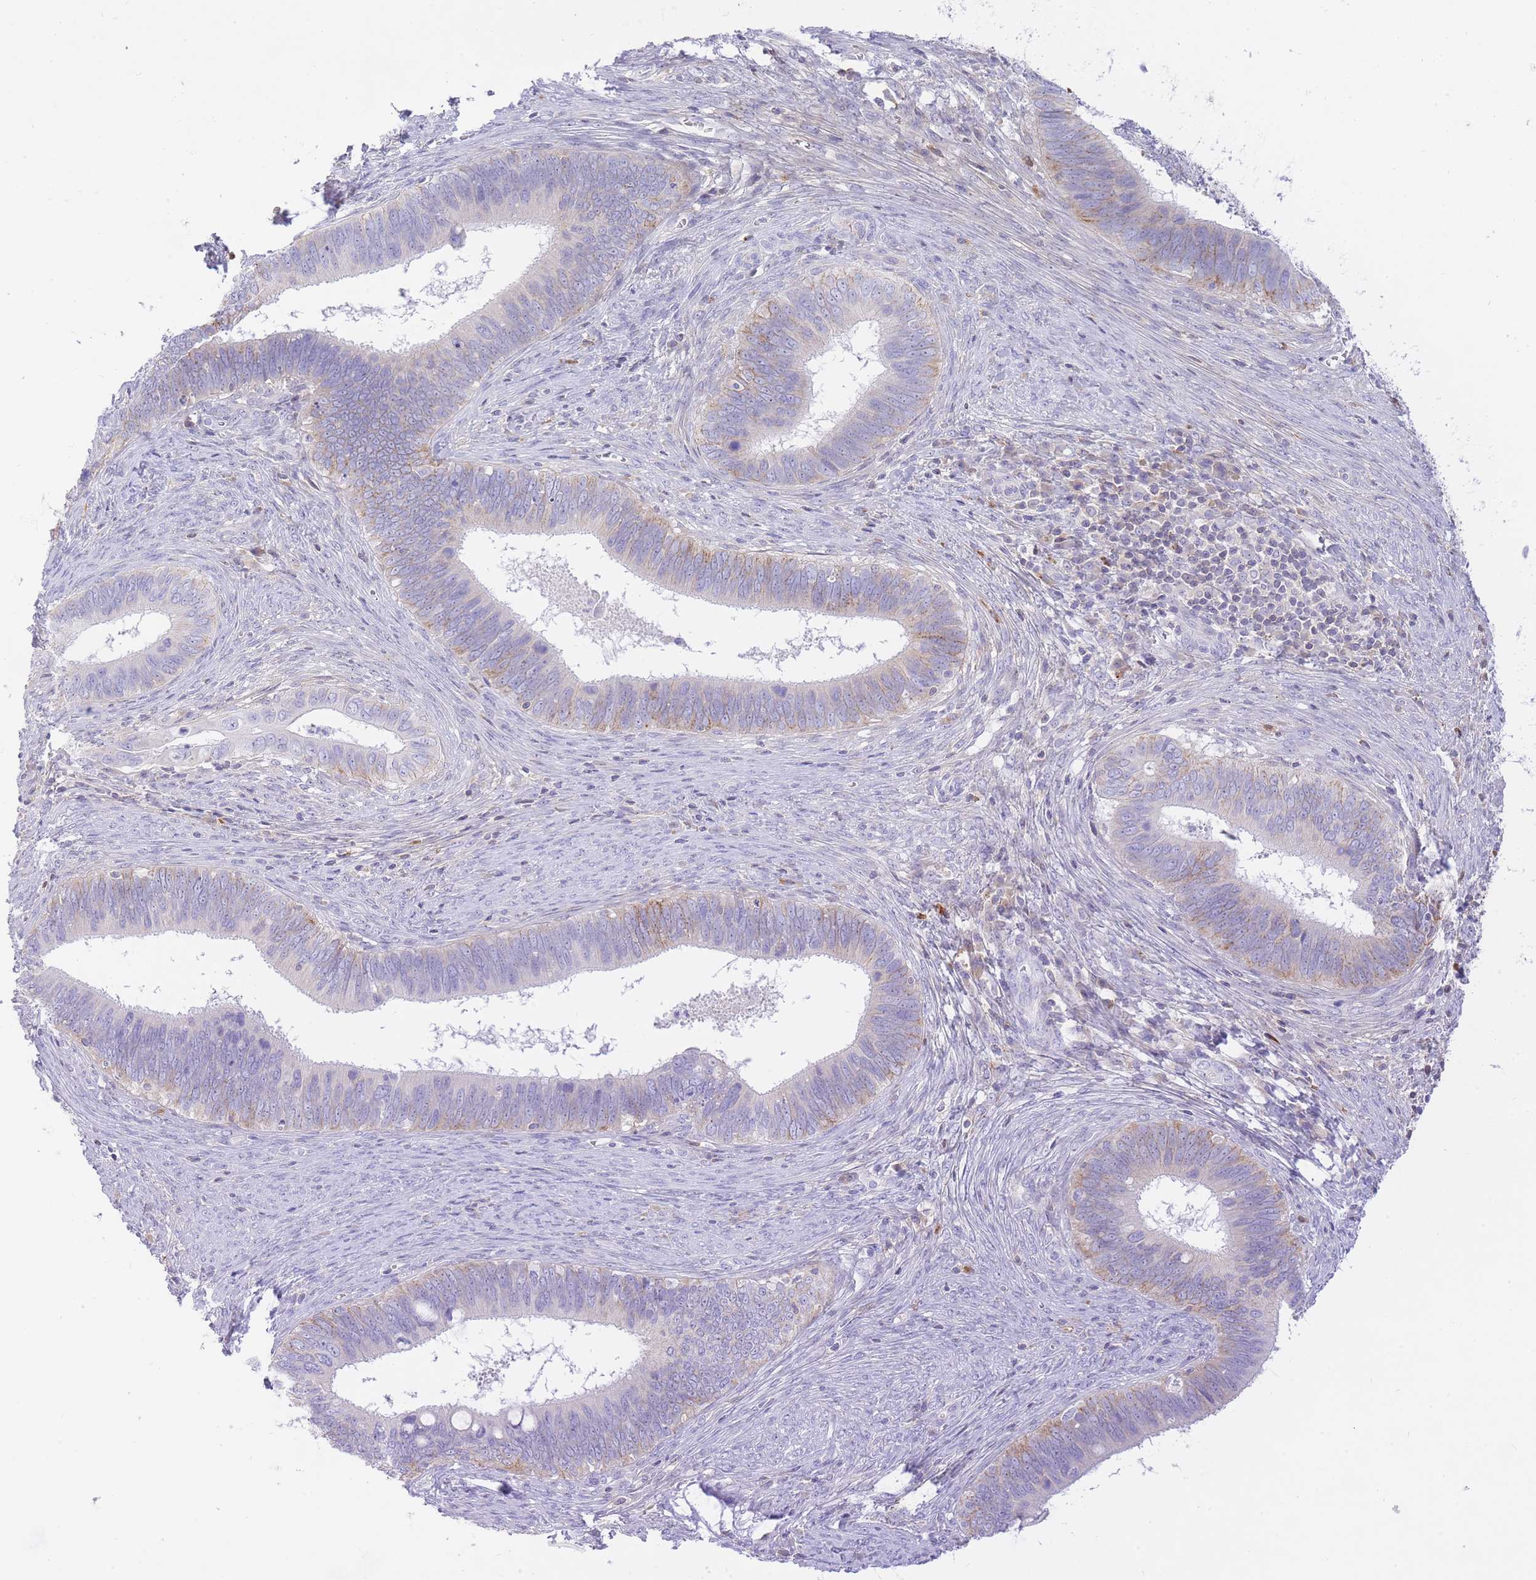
{"staining": {"intensity": "negative", "quantity": "none", "location": "none"}, "tissue": "cervical cancer", "cell_type": "Tumor cells", "image_type": "cancer", "snomed": [{"axis": "morphology", "description": "Adenocarcinoma, NOS"}, {"axis": "topography", "description": "Cervix"}], "caption": "Human cervical adenocarcinoma stained for a protein using immunohistochemistry (IHC) displays no staining in tumor cells.", "gene": "HRG", "patient": {"sex": "female", "age": 42}}